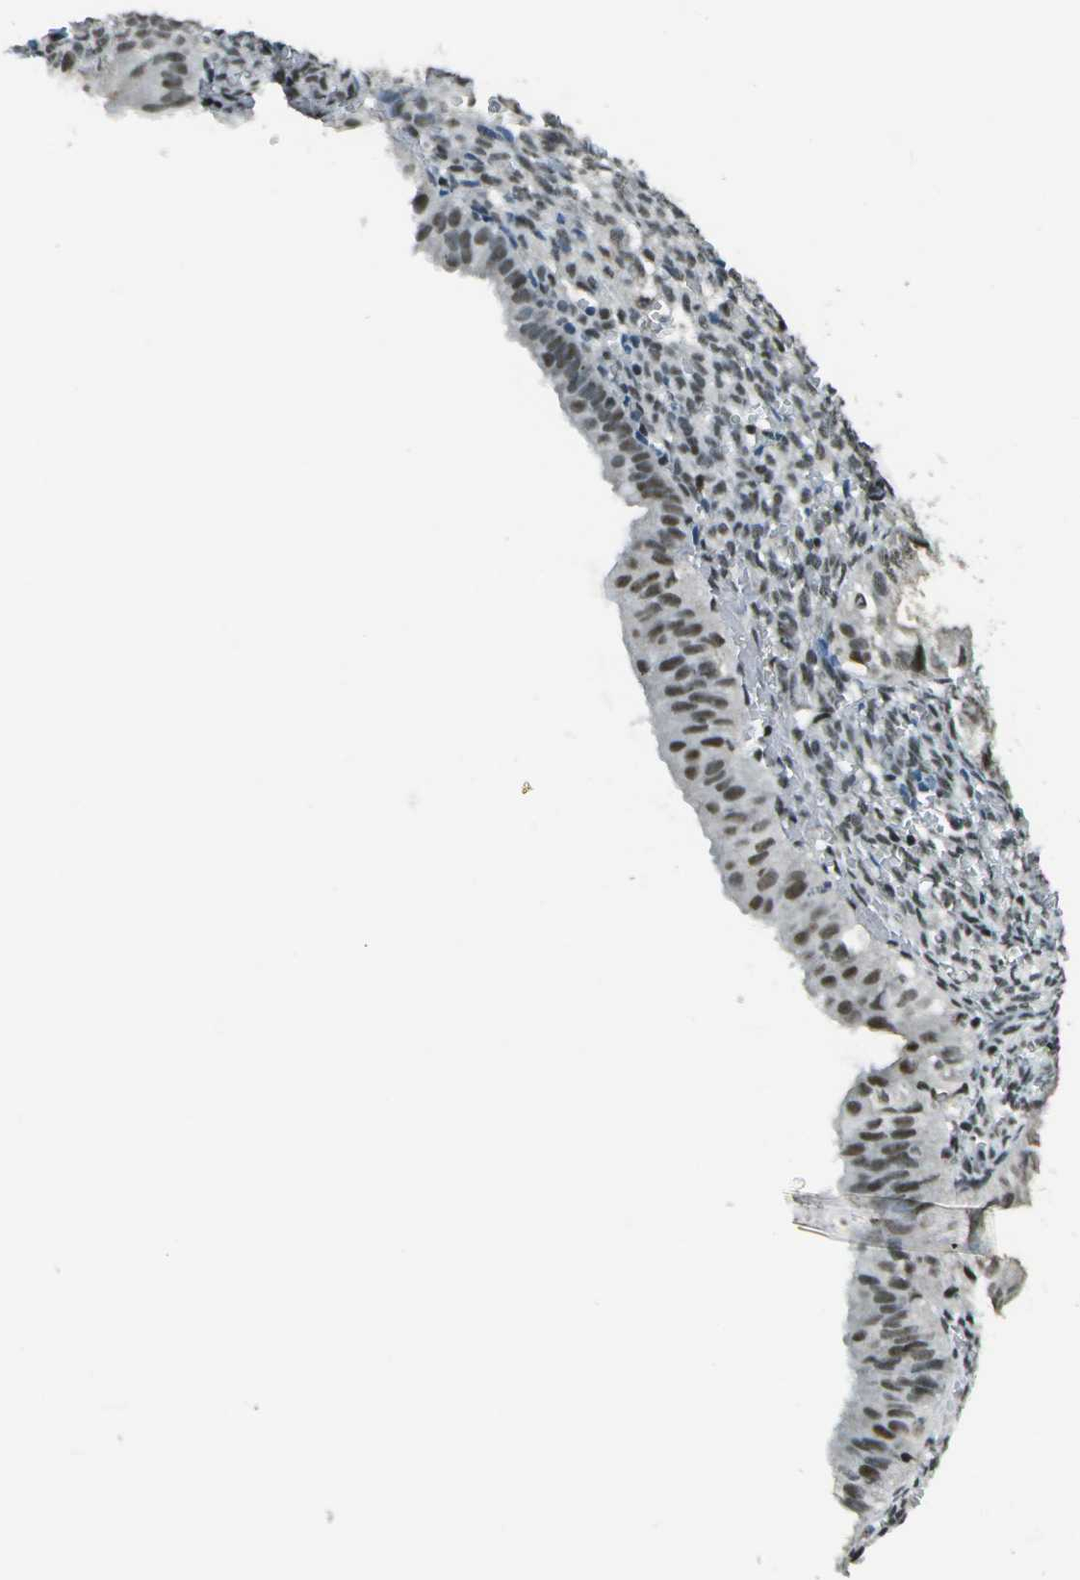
{"staining": {"intensity": "moderate", "quantity": ">75%", "location": "nuclear"}, "tissue": "endometrial cancer", "cell_type": "Tumor cells", "image_type": "cancer", "snomed": [{"axis": "morphology", "description": "Normal tissue, NOS"}, {"axis": "morphology", "description": "Adenocarcinoma, NOS"}, {"axis": "topography", "description": "Endometrium"}], "caption": "Endometrial cancer (adenocarcinoma) was stained to show a protein in brown. There is medium levels of moderate nuclear staining in about >75% of tumor cells. Immunohistochemistry (ihc) stains the protein in brown and the nuclei are stained blue.", "gene": "DEPDC1", "patient": {"sex": "female", "age": 53}}